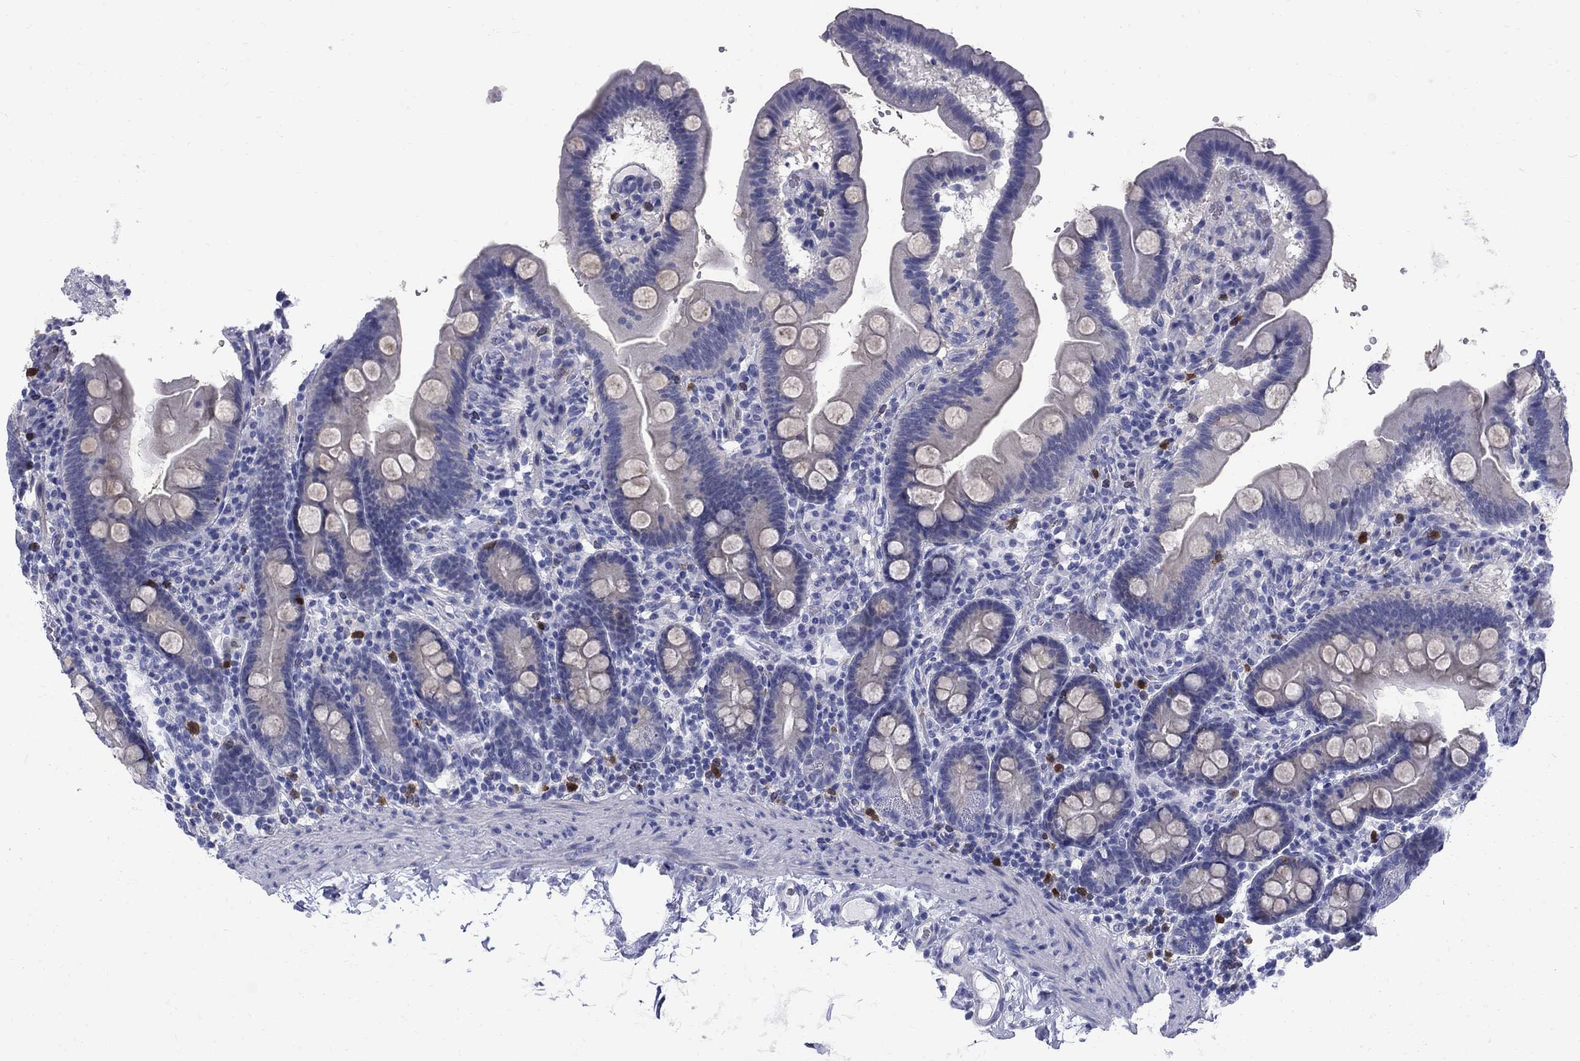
{"staining": {"intensity": "negative", "quantity": "none", "location": "none"}, "tissue": "duodenum", "cell_type": "Glandular cells", "image_type": "normal", "snomed": [{"axis": "morphology", "description": "Normal tissue, NOS"}, {"axis": "topography", "description": "Duodenum"}], "caption": "Immunohistochemistry (IHC) photomicrograph of unremarkable human duodenum stained for a protein (brown), which exhibits no positivity in glandular cells.", "gene": "SERPINB2", "patient": {"sex": "male", "age": 59}}